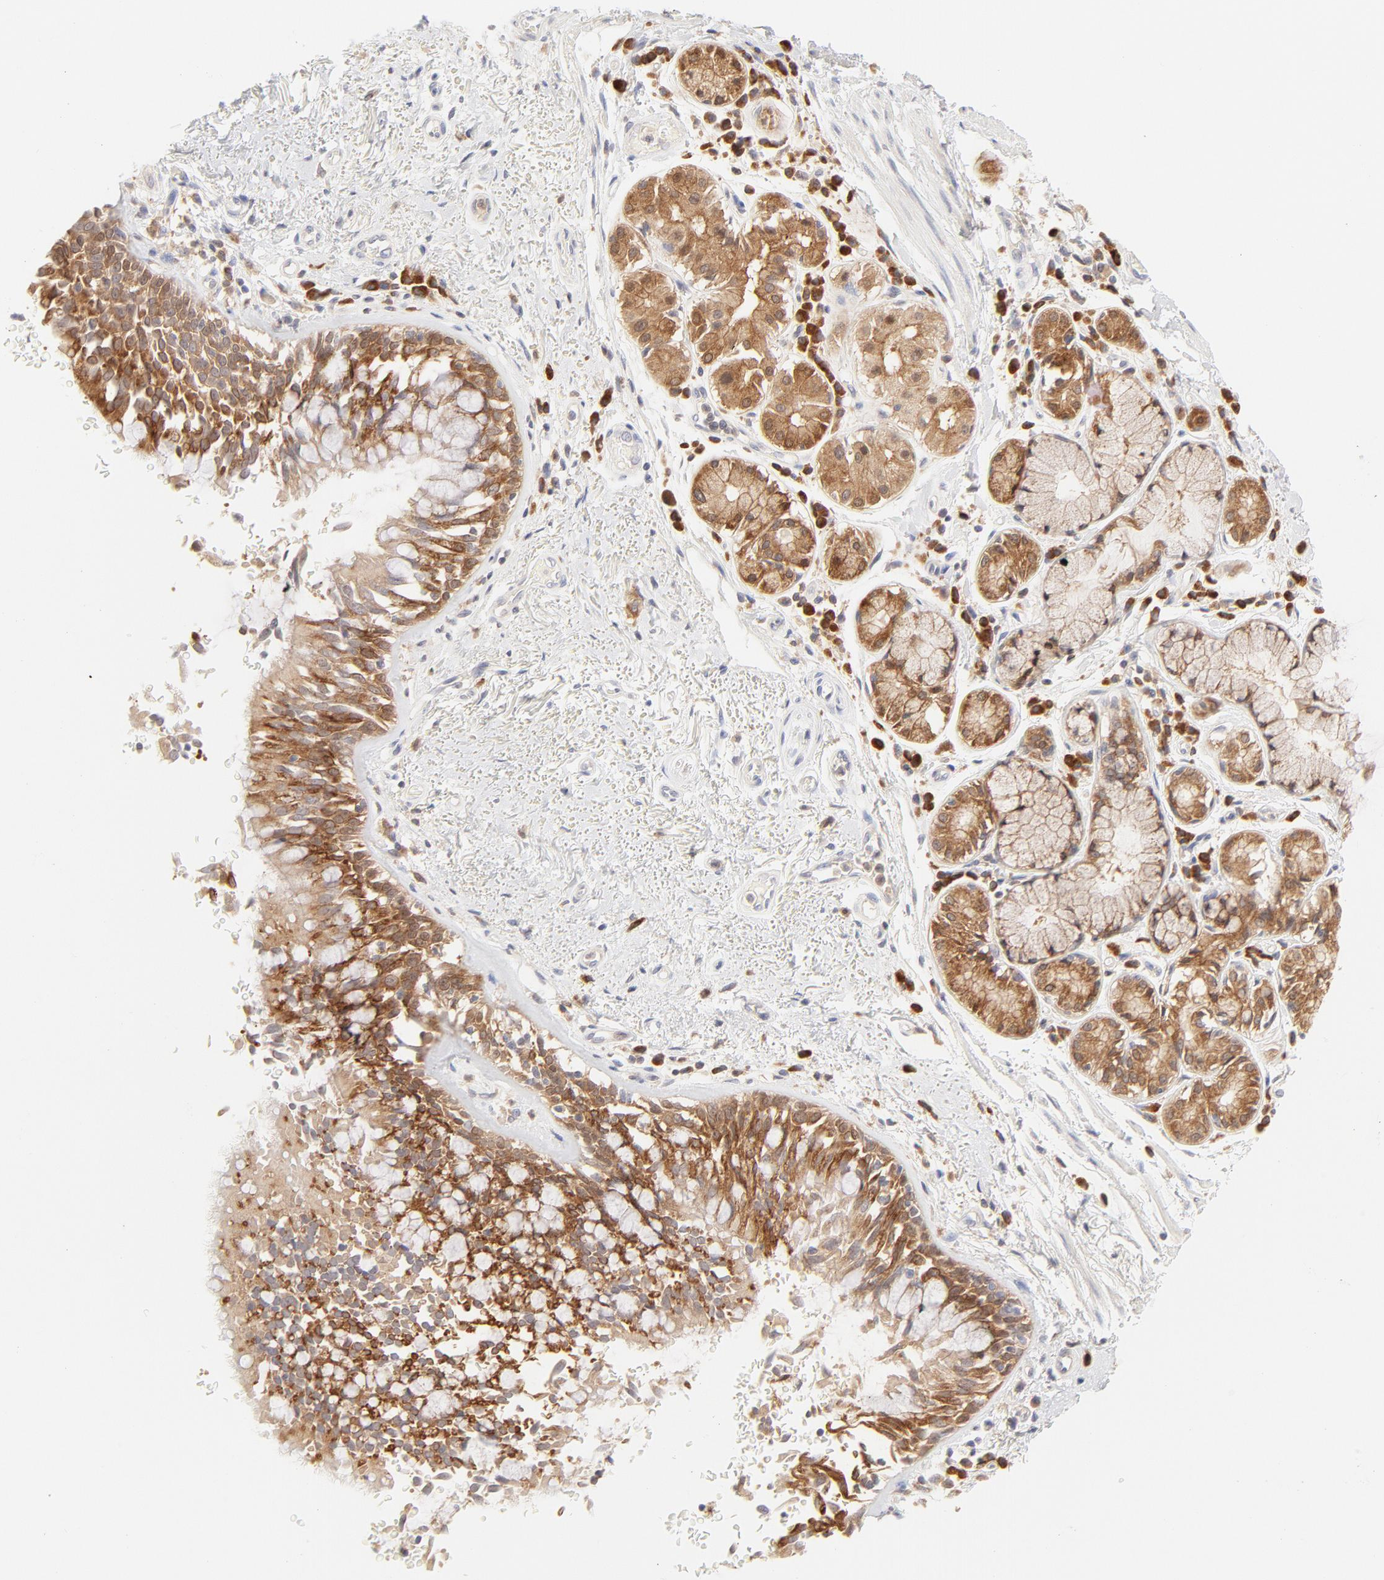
{"staining": {"intensity": "moderate", "quantity": ">75%", "location": "cytoplasmic/membranous"}, "tissue": "bronchus", "cell_type": "Respiratory epithelial cells", "image_type": "normal", "snomed": [{"axis": "morphology", "description": "Normal tissue, NOS"}, {"axis": "morphology", "description": "Adenocarcinoma, NOS"}, {"axis": "topography", "description": "Bronchus"}, {"axis": "topography", "description": "Lung"}], "caption": "An image showing moderate cytoplasmic/membranous positivity in about >75% of respiratory epithelial cells in benign bronchus, as visualized by brown immunohistochemical staining.", "gene": "RPS6KA1", "patient": {"sex": "male", "age": 71}}